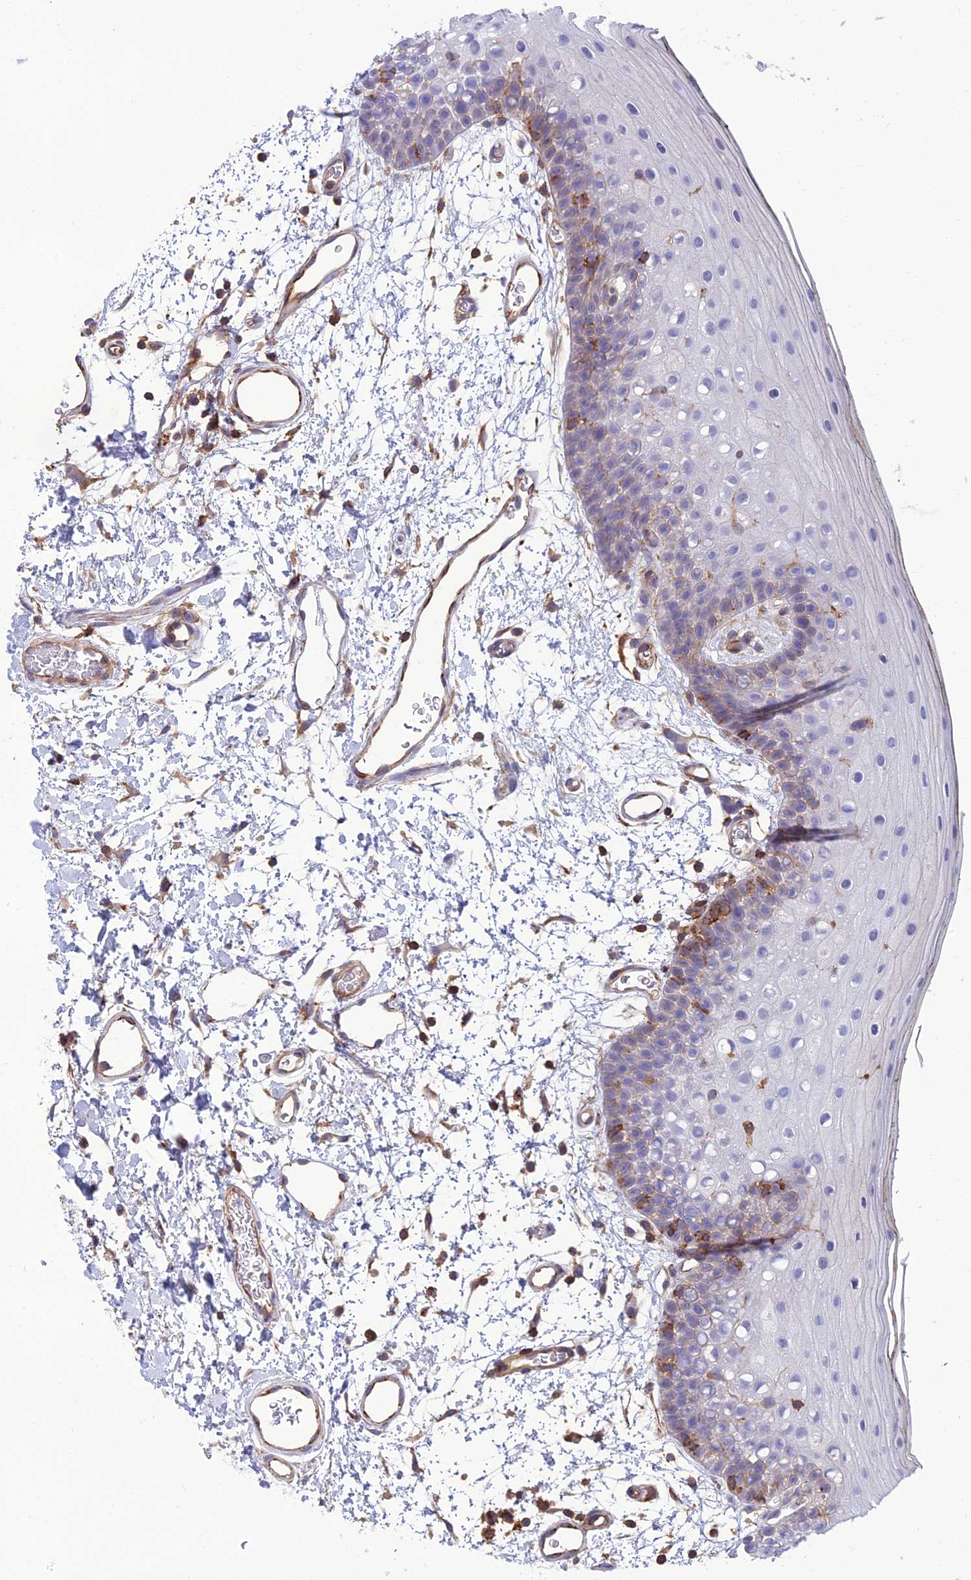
{"staining": {"intensity": "weak", "quantity": "<25%", "location": "cytoplasmic/membranous"}, "tissue": "oral mucosa", "cell_type": "Squamous epithelial cells", "image_type": "normal", "snomed": [{"axis": "morphology", "description": "Normal tissue, NOS"}, {"axis": "topography", "description": "Oral tissue"}, {"axis": "topography", "description": "Tounge, NOS"}], "caption": "A photomicrograph of oral mucosa stained for a protein displays no brown staining in squamous epithelial cells. (Brightfield microscopy of DAB (3,3'-diaminobenzidine) immunohistochemistry (IHC) at high magnification).", "gene": "PPP1R18", "patient": {"sex": "female", "age": 81}}